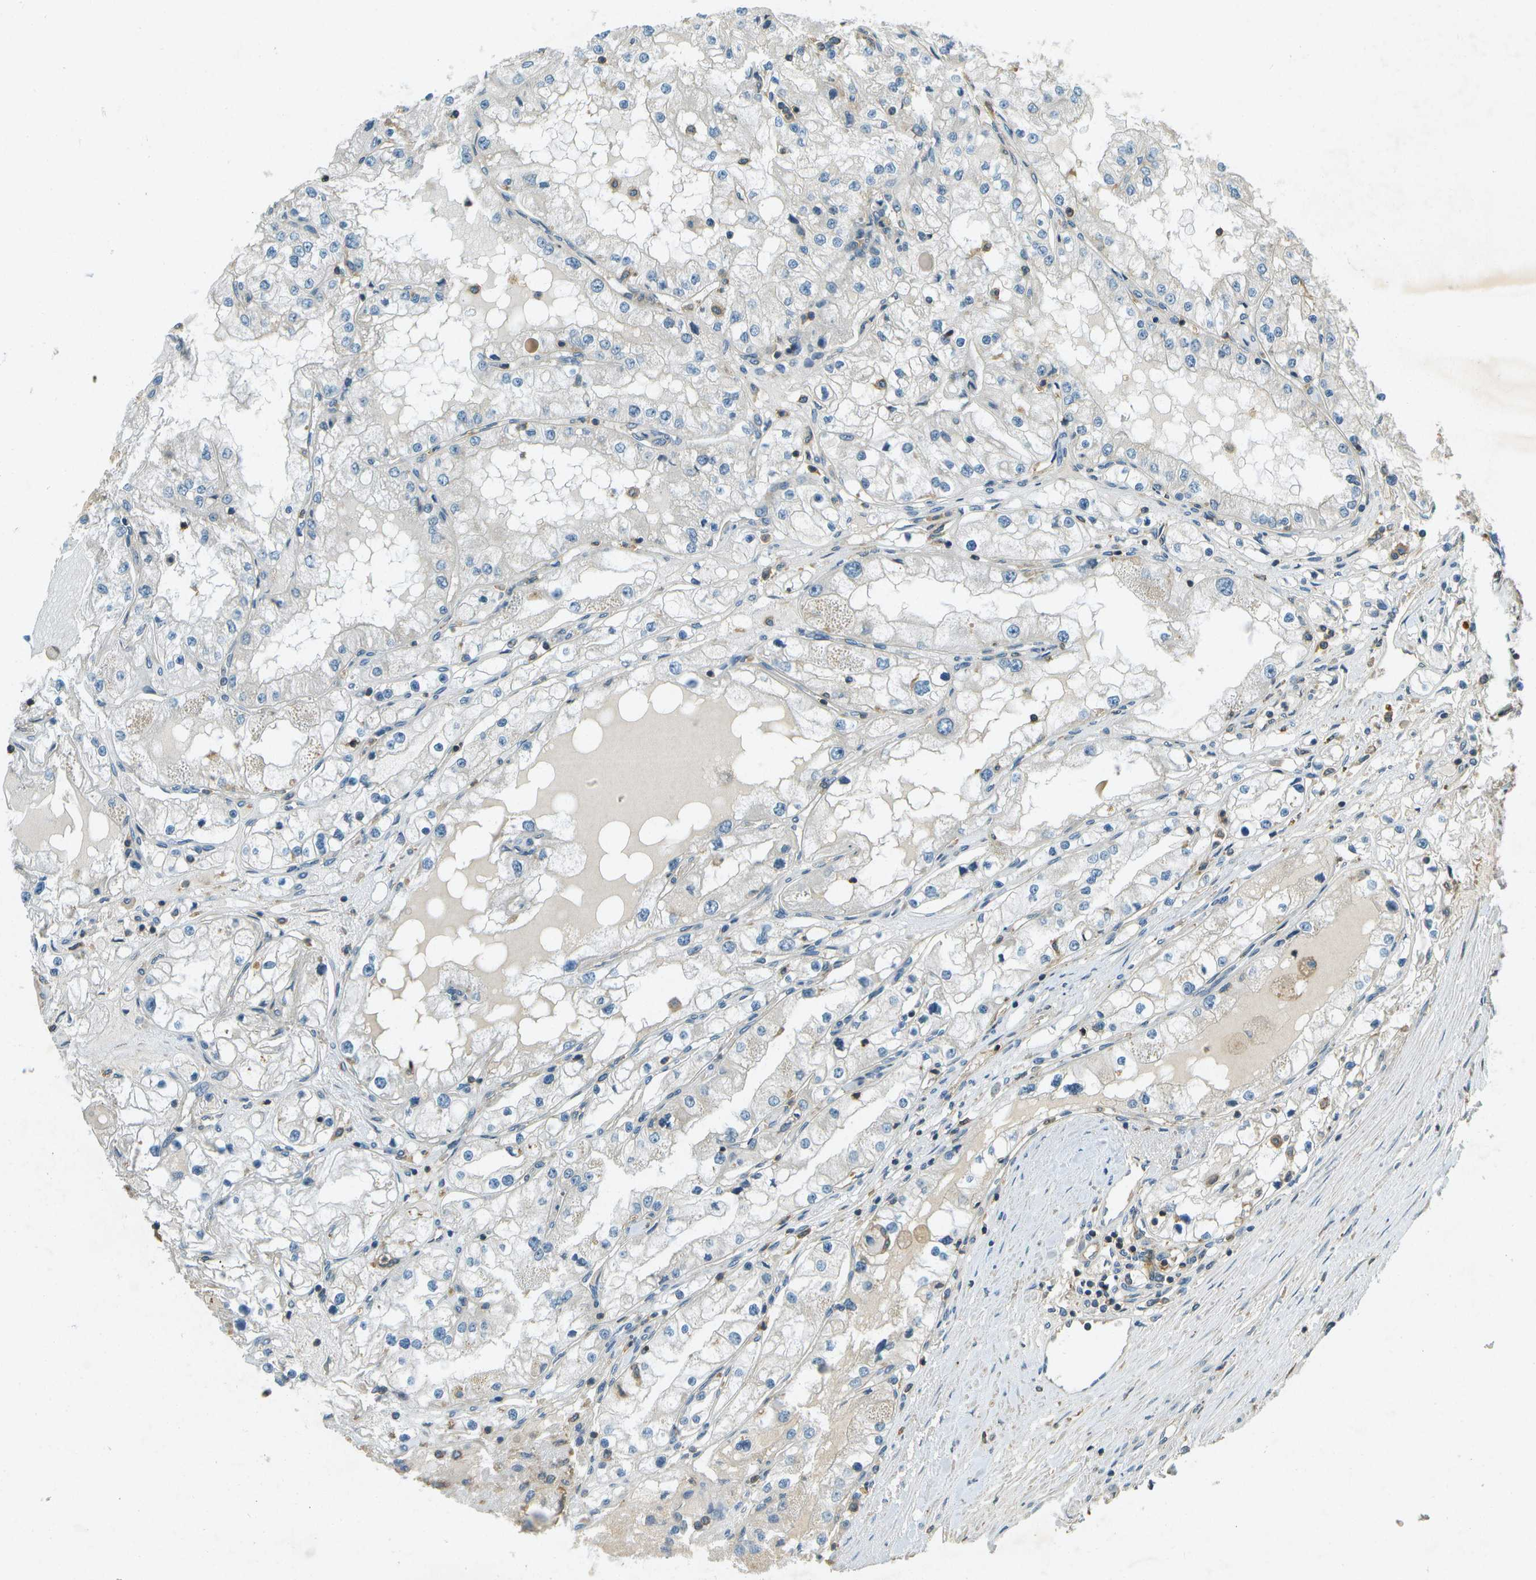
{"staining": {"intensity": "negative", "quantity": "none", "location": "none"}, "tissue": "renal cancer", "cell_type": "Tumor cells", "image_type": "cancer", "snomed": [{"axis": "morphology", "description": "Adenocarcinoma, NOS"}, {"axis": "topography", "description": "Kidney"}], "caption": "This is a micrograph of immunohistochemistry (IHC) staining of adenocarcinoma (renal), which shows no staining in tumor cells.", "gene": "NUDT4", "patient": {"sex": "male", "age": 68}}